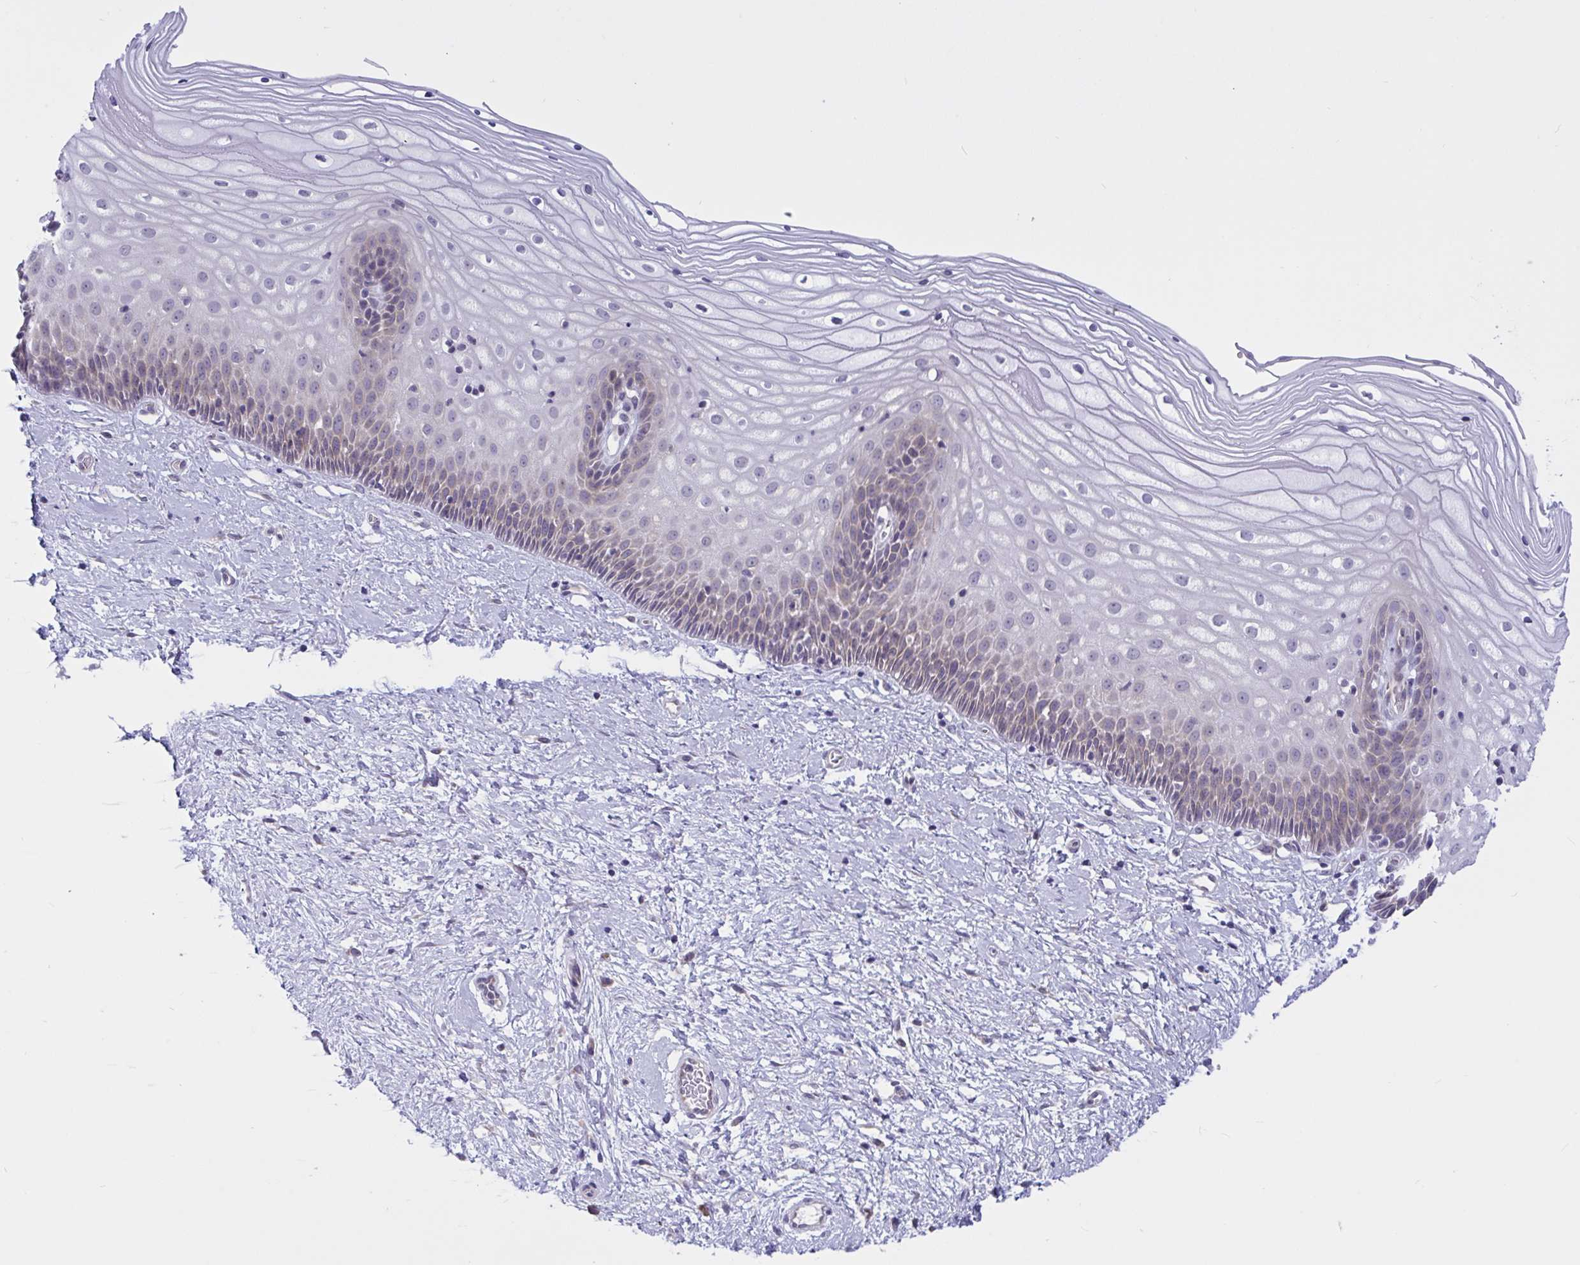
{"staining": {"intensity": "negative", "quantity": "none", "location": "none"}, "tissue": "cervix", "cell_type": "Glandular cells", "image_type": "normal", "snomed": [{"axis": "morphology", "description": "Normal tissue, NOS"}, {"axis": "topography", "description": "Cervix"}], "caption": "Immunohistochemistry (IHC) image of benign human cervix stained for a protein (brown), which exhibits no staining in glandular cells.", "gene": "CAMLG", "patient": {"sex": "female", "age": 36}}